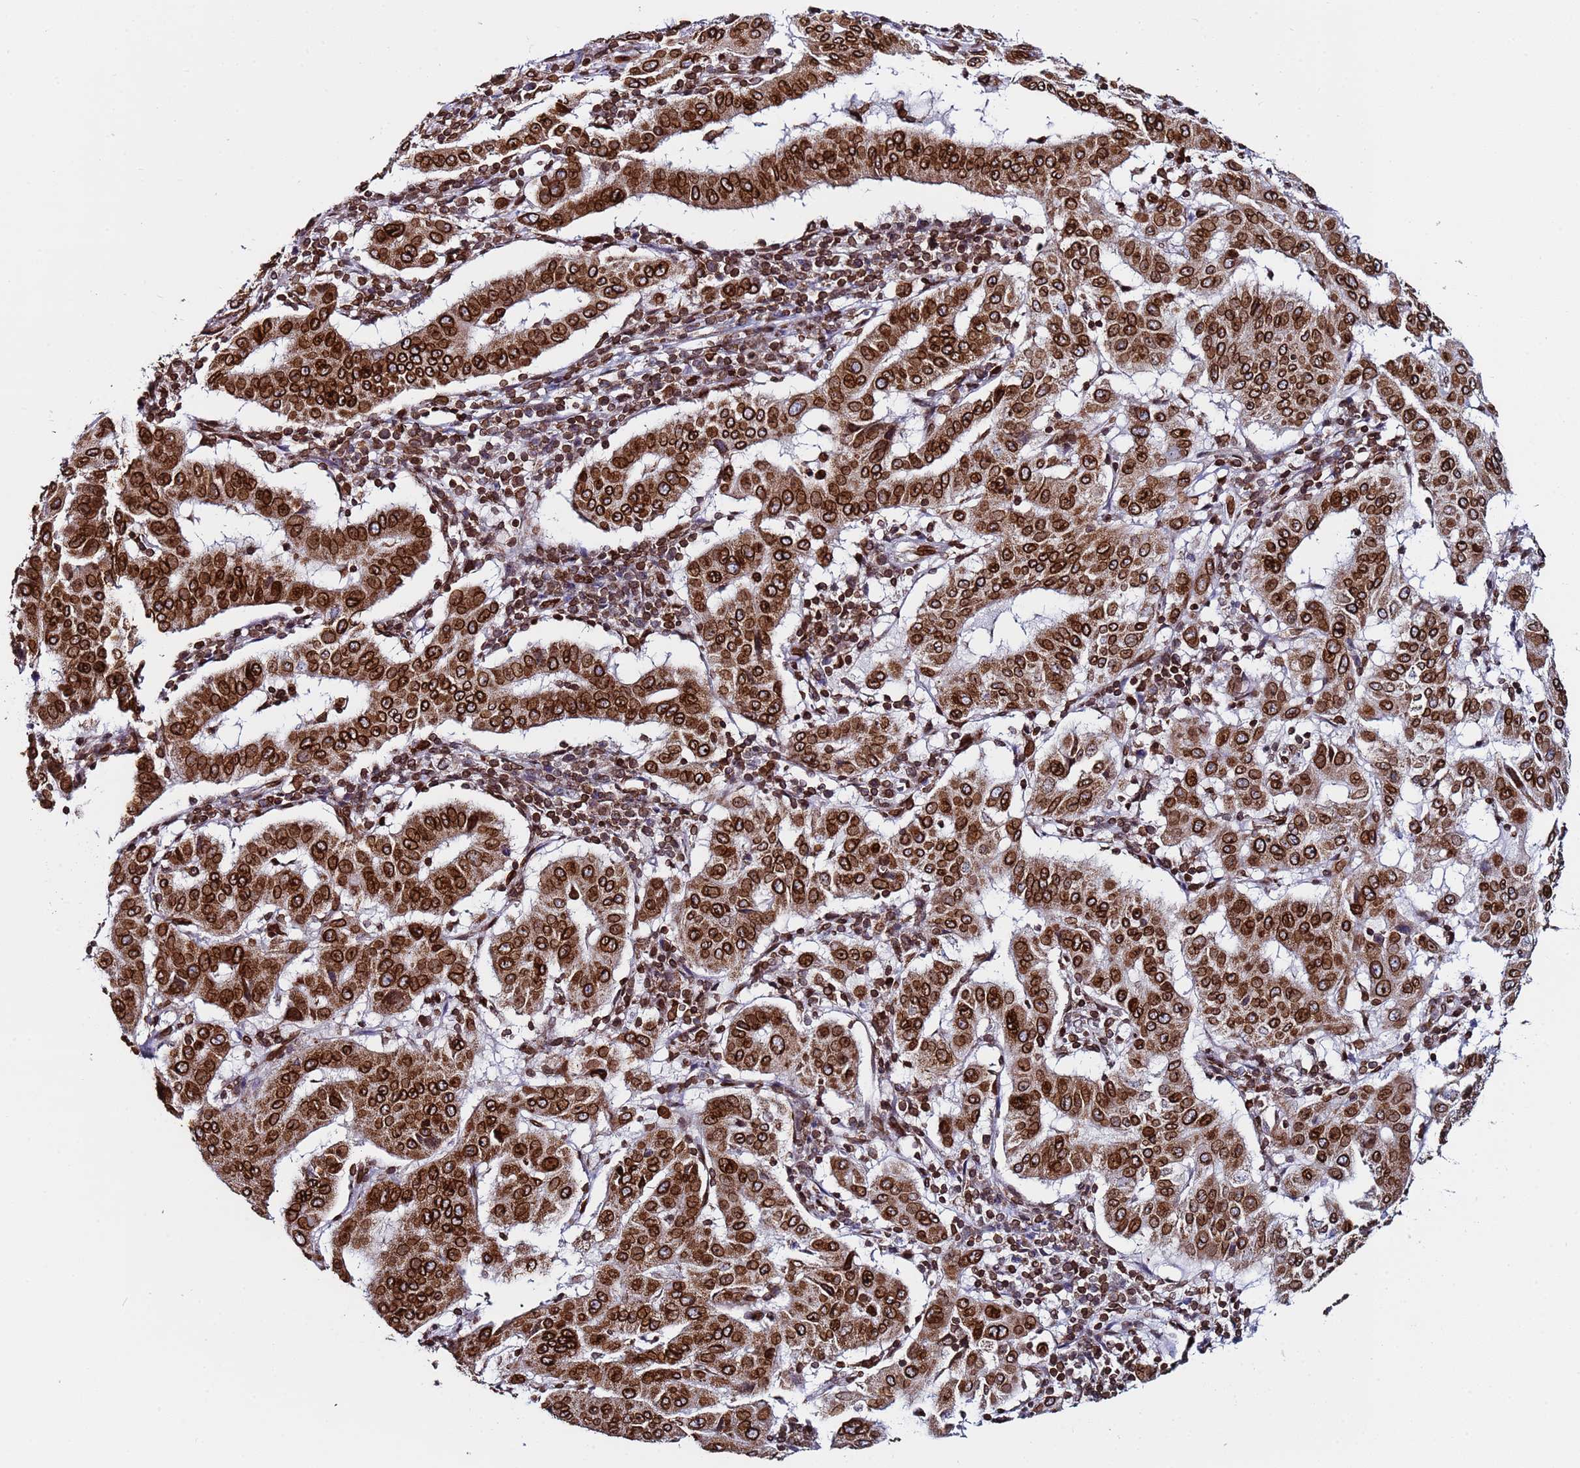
{"staining": {"intensity": "strong", "quantity": ">75%", "location": "cytoplasmic/membranous,nuclear"}, "tissue": "pancreatic cancer", "cell_type": "Tumor cells", "image_type": "cancer", "snomed": [{"axis": "morphology", "description": "Adenocarcinoma, NOS"}, {"axis": "topography", "description": "Pancreas"}], "caption": "Protein analysis of pancreatic adenocarcinoma tissue demonstrates strong cytoplasmic/membranous and nuclear positivity in approximately >75% of tumor cells. The staining is performed using DAB brown chromogen to label protein expression. The nuclei are counter-stained blue using hematoxylin.", "gene": "TOR1AIP1", "patient": {"sex": "male", "age": 63}}